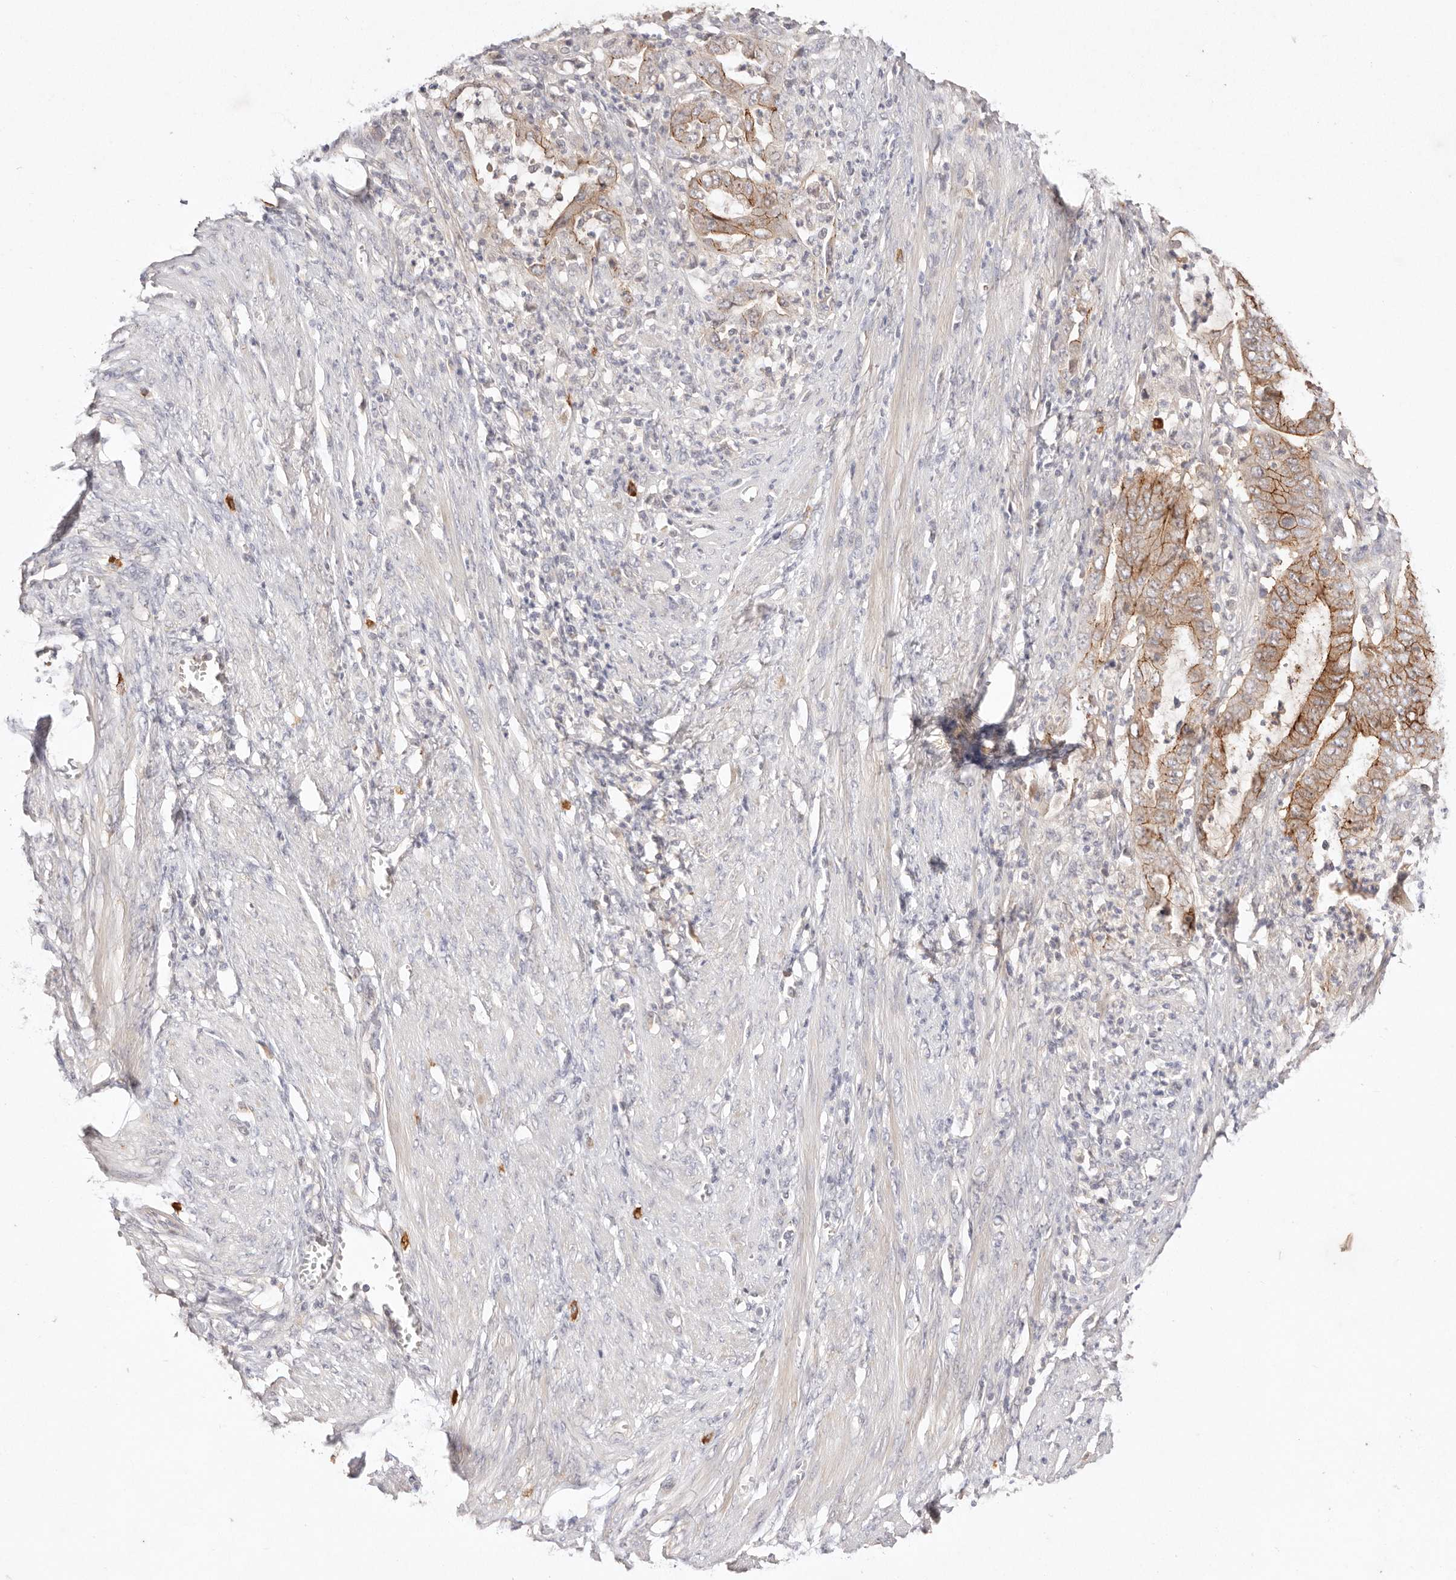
{"staining": {"intensity": "moderate", "quantity": ">75%", "location": "cytoplasmic/membranous"}, "tissue": "endometrial cancer", "cell_type": "Tumor cells", "image_type": "cancer", "snomed": [{"axis": "morphology", "description": "Adenocarcinoma, NOS"}, {"axis": "topography", "description": "Endometrium"}], "caption": "A histopathology image showing moderate cytoplasmic/membranous staining in approximately >75% of tumor cells in endometrial cancer (adenocarcinoma), as visualized by brown immunohistochemical staining.", "gene": "CXADR", "patient": {"sex": "female", "age": 51}}